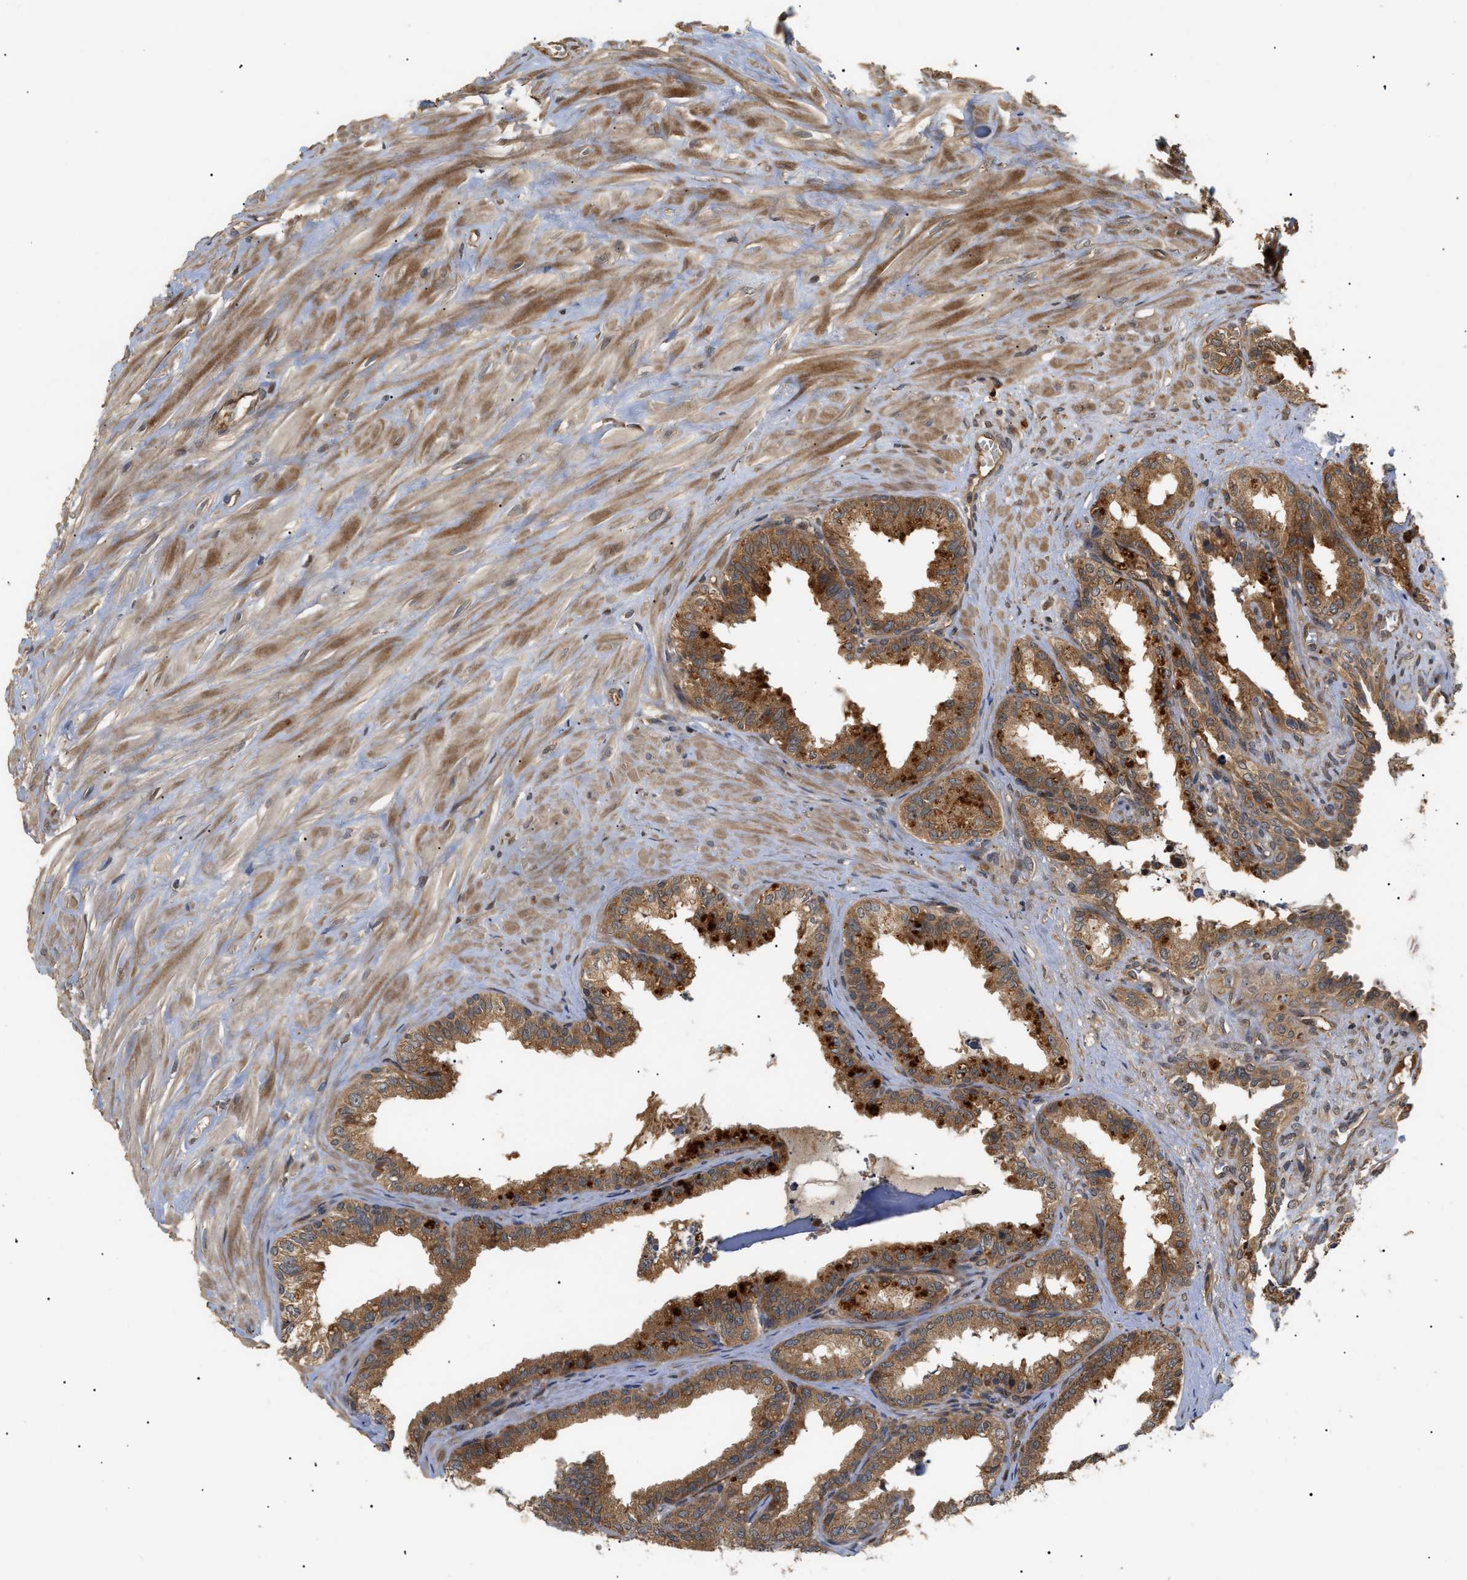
{"staining": {"intensity": "moderate", "quantity": ">75%", "location": "cytoplasmic/membranous"}, "tissue": "seminal vesicle", "cell_type": "Glandular cells", "image_type": "normal", "snomed": [{"axis": "morphology", "description": "Normal tissue, NOS"}, {"axis": "topography", "description": "Seminal veicle"}], "caption": "Benign seminal vesicle was stained to show a protein in brown. There is medium levels of moderate cytoplasmic/membranous positivity in about >75% of glandular cells.", "gene": "ASTL", "patient": {"sex": "male", "age": 64}}